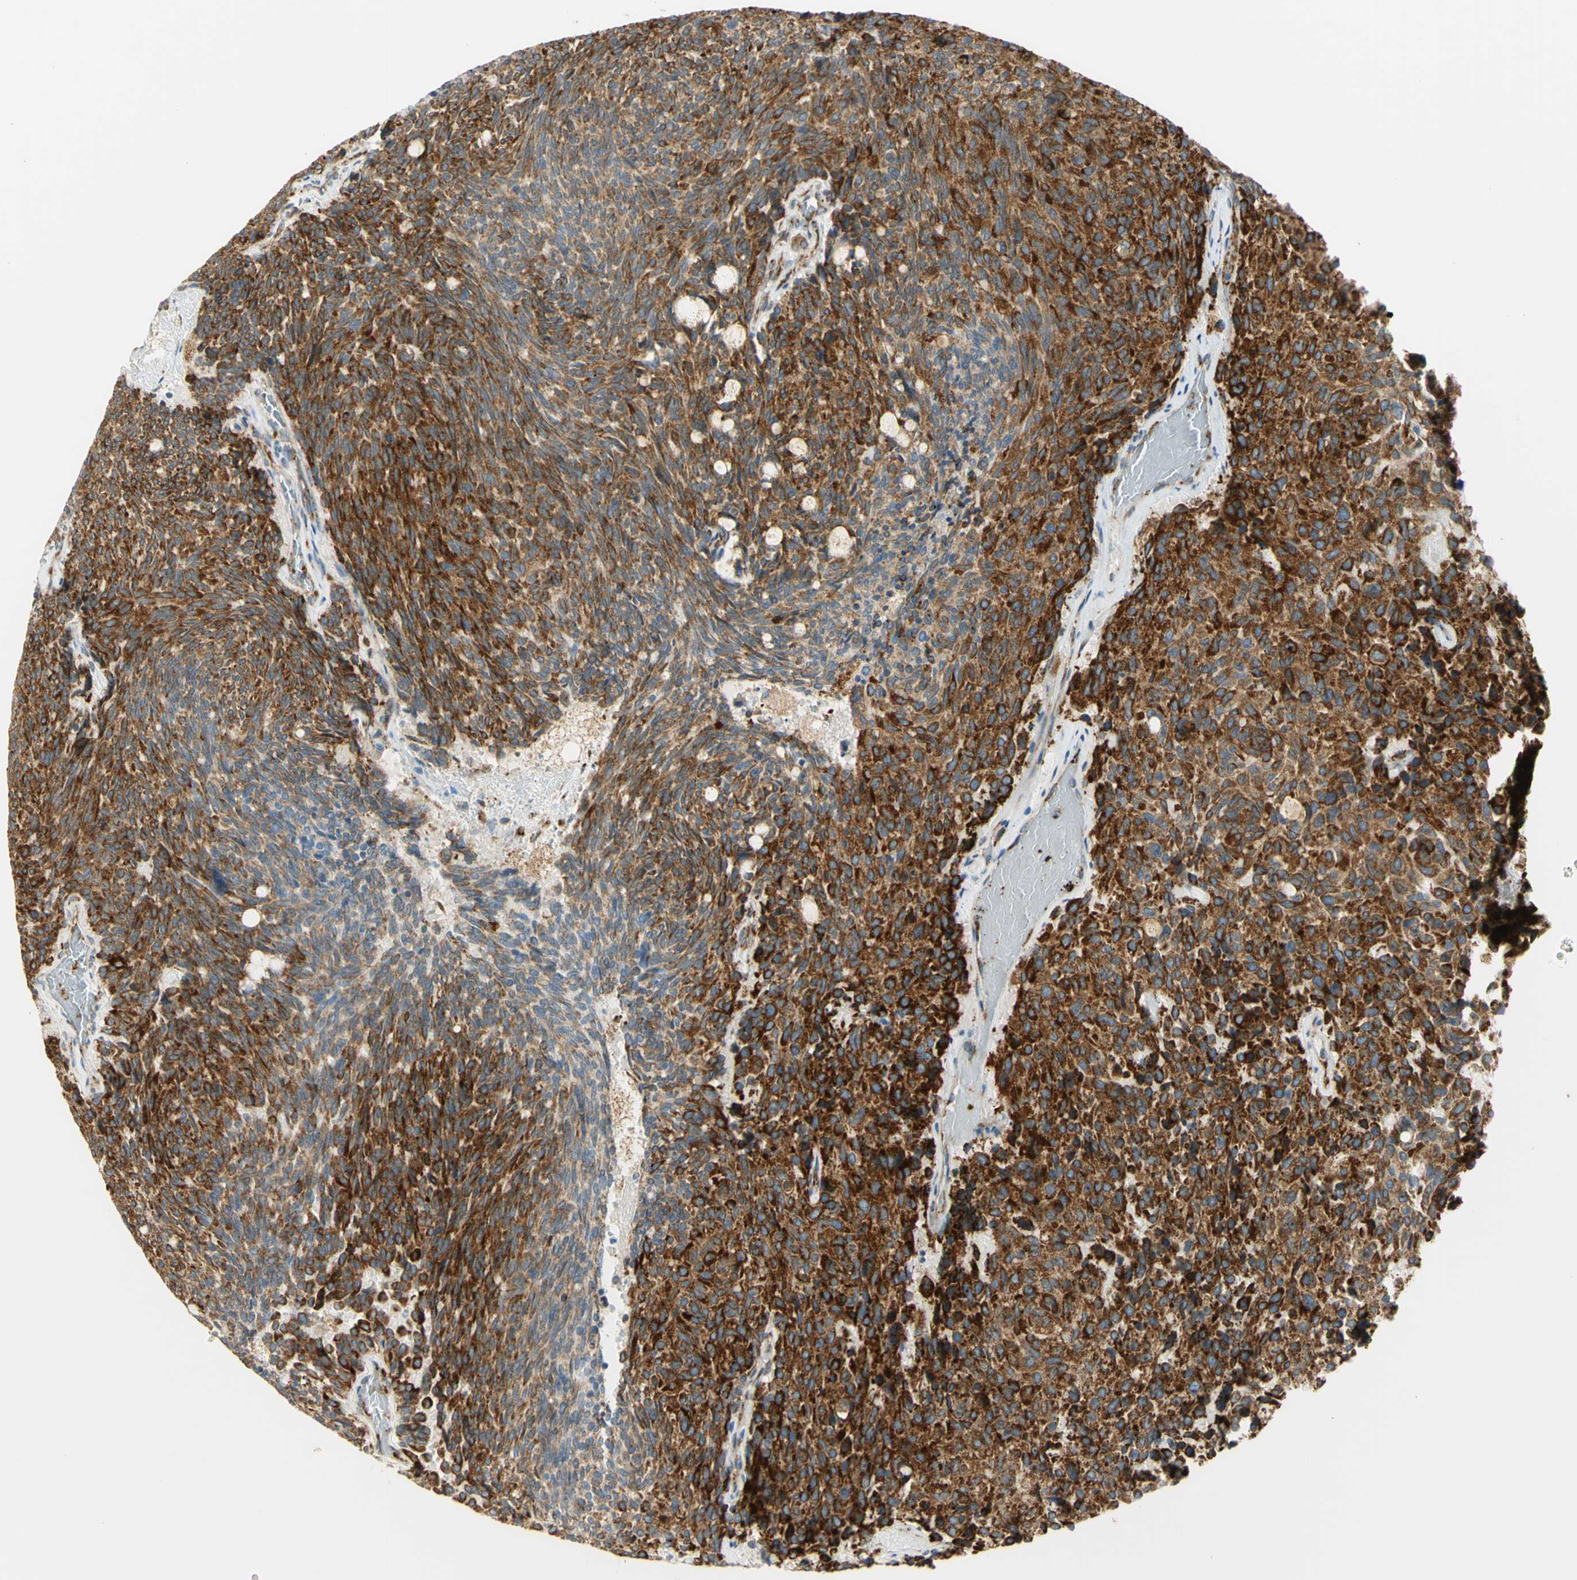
{"staining": {"intensity": "strong", "quantity": ">75%", "location": "cytoplasmic/membranous"}, "tissue": "carcinoid", "cell_type": "Tumor cells", "image_type": "cancer", "snomed": [{"axis": "morphology", "description": "Carcinoid, malignant, NOS"}, {"axis": "topography", "description": "Pancreas"}], "caption": "This is a photomicrograph of immunohistochemistry staining of carcinoid, which shows strong expression in the cytoplasmic/membranous of tumor cells.", "gene": "MANF", "patient": {"sex": "female", "age": 54}}